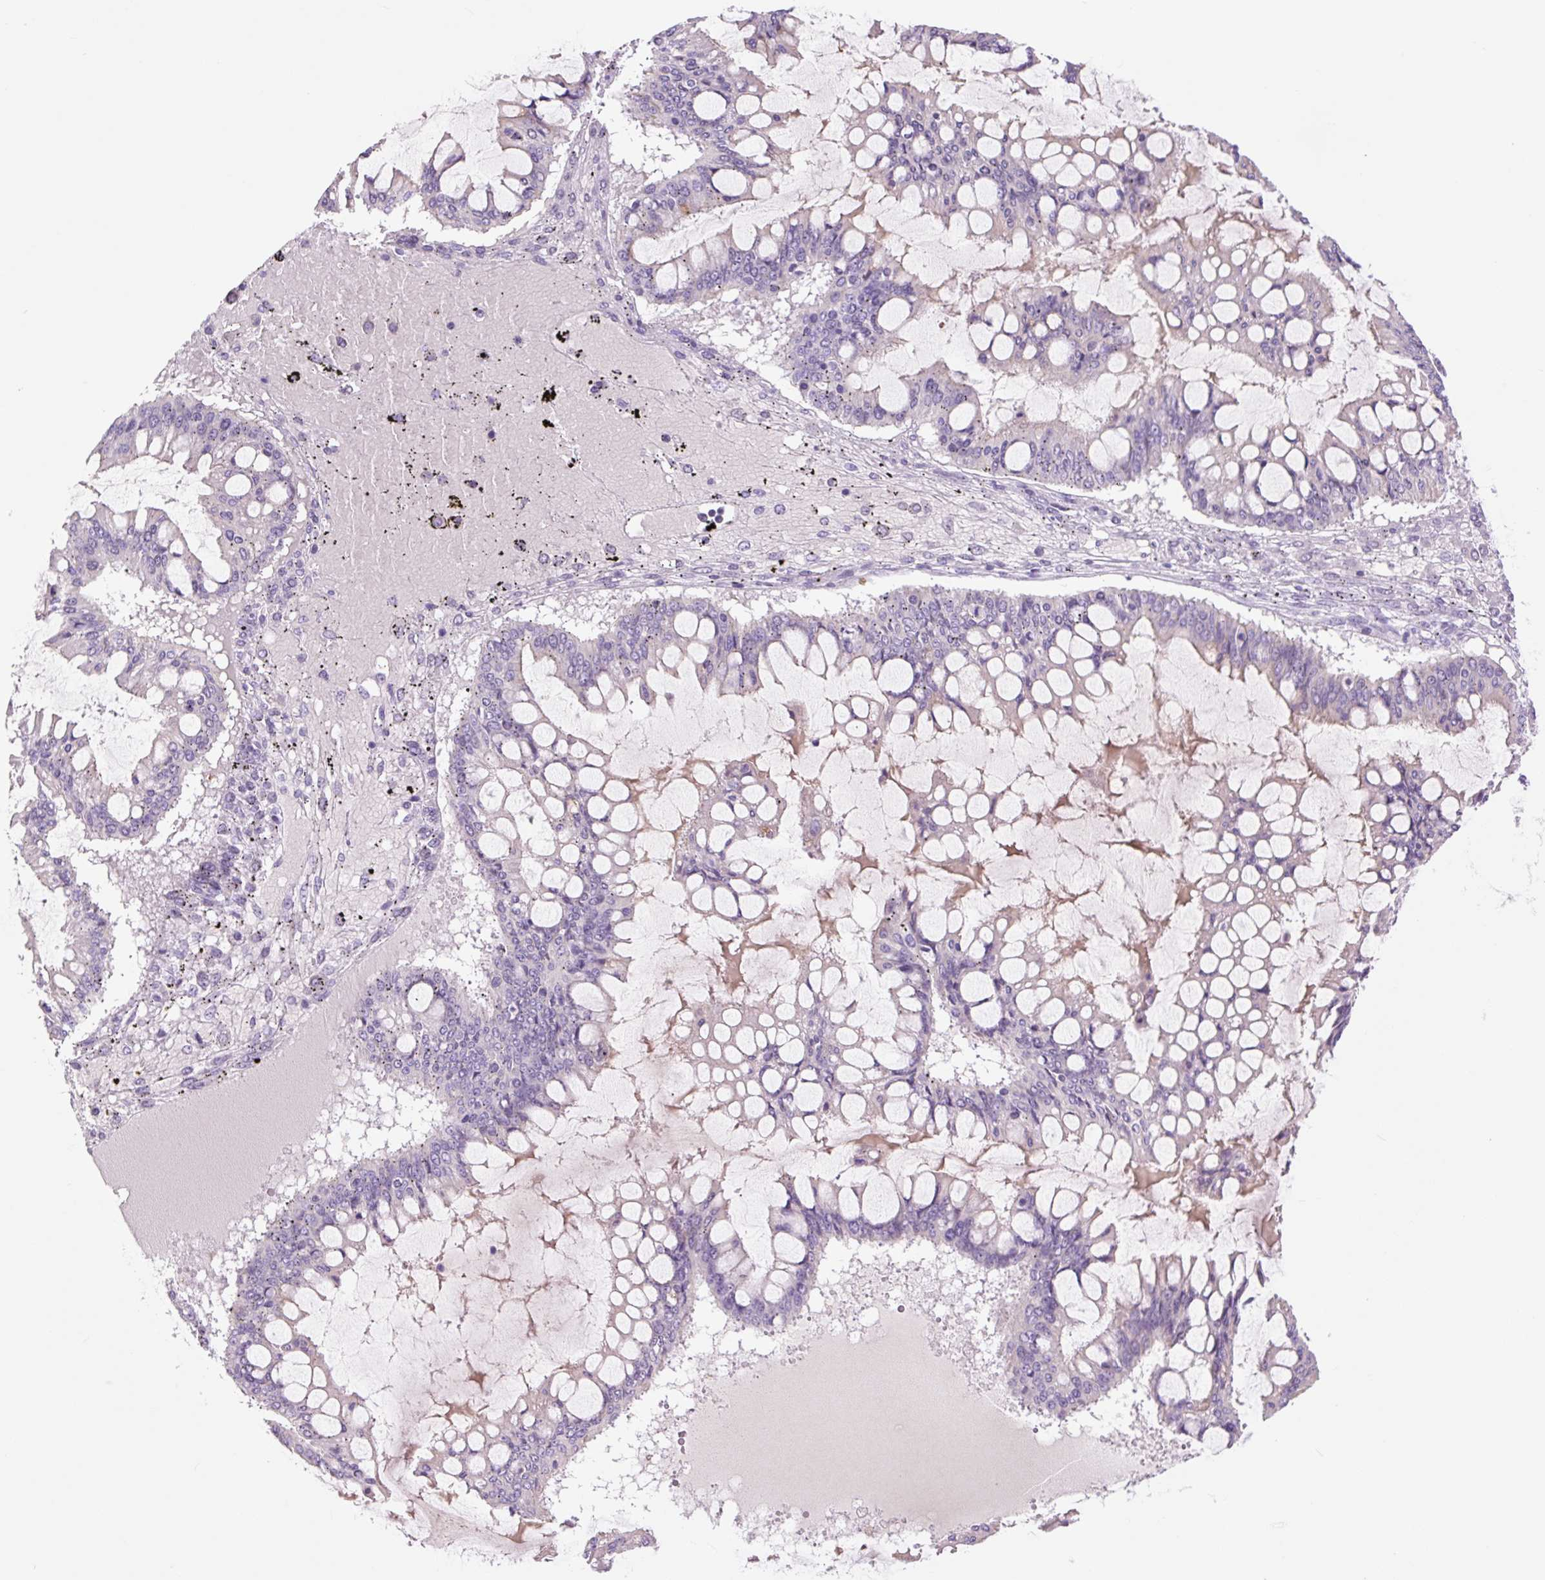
{"staining": {"intensity": "negative", "quantity": "none", "location": "none"}, "tissue": "ovarian cancer", "cell_type": "Tumor cells", "image_type": "cancer", "snomed": [{"axis": "morphology", "description": "Cystadenocarcinoma, mucinous, NOS"}, {"axis": "topography", "description": "Ovary"}], "caption": "The immunohistochemistry (IHC) micrograph has no significant staining in tumor cells of ovarian cancer (mucinous cystadenocarcinoma) tissue.", "gene": "TFF2", "patient": {"sex": "female", "age": 73}}